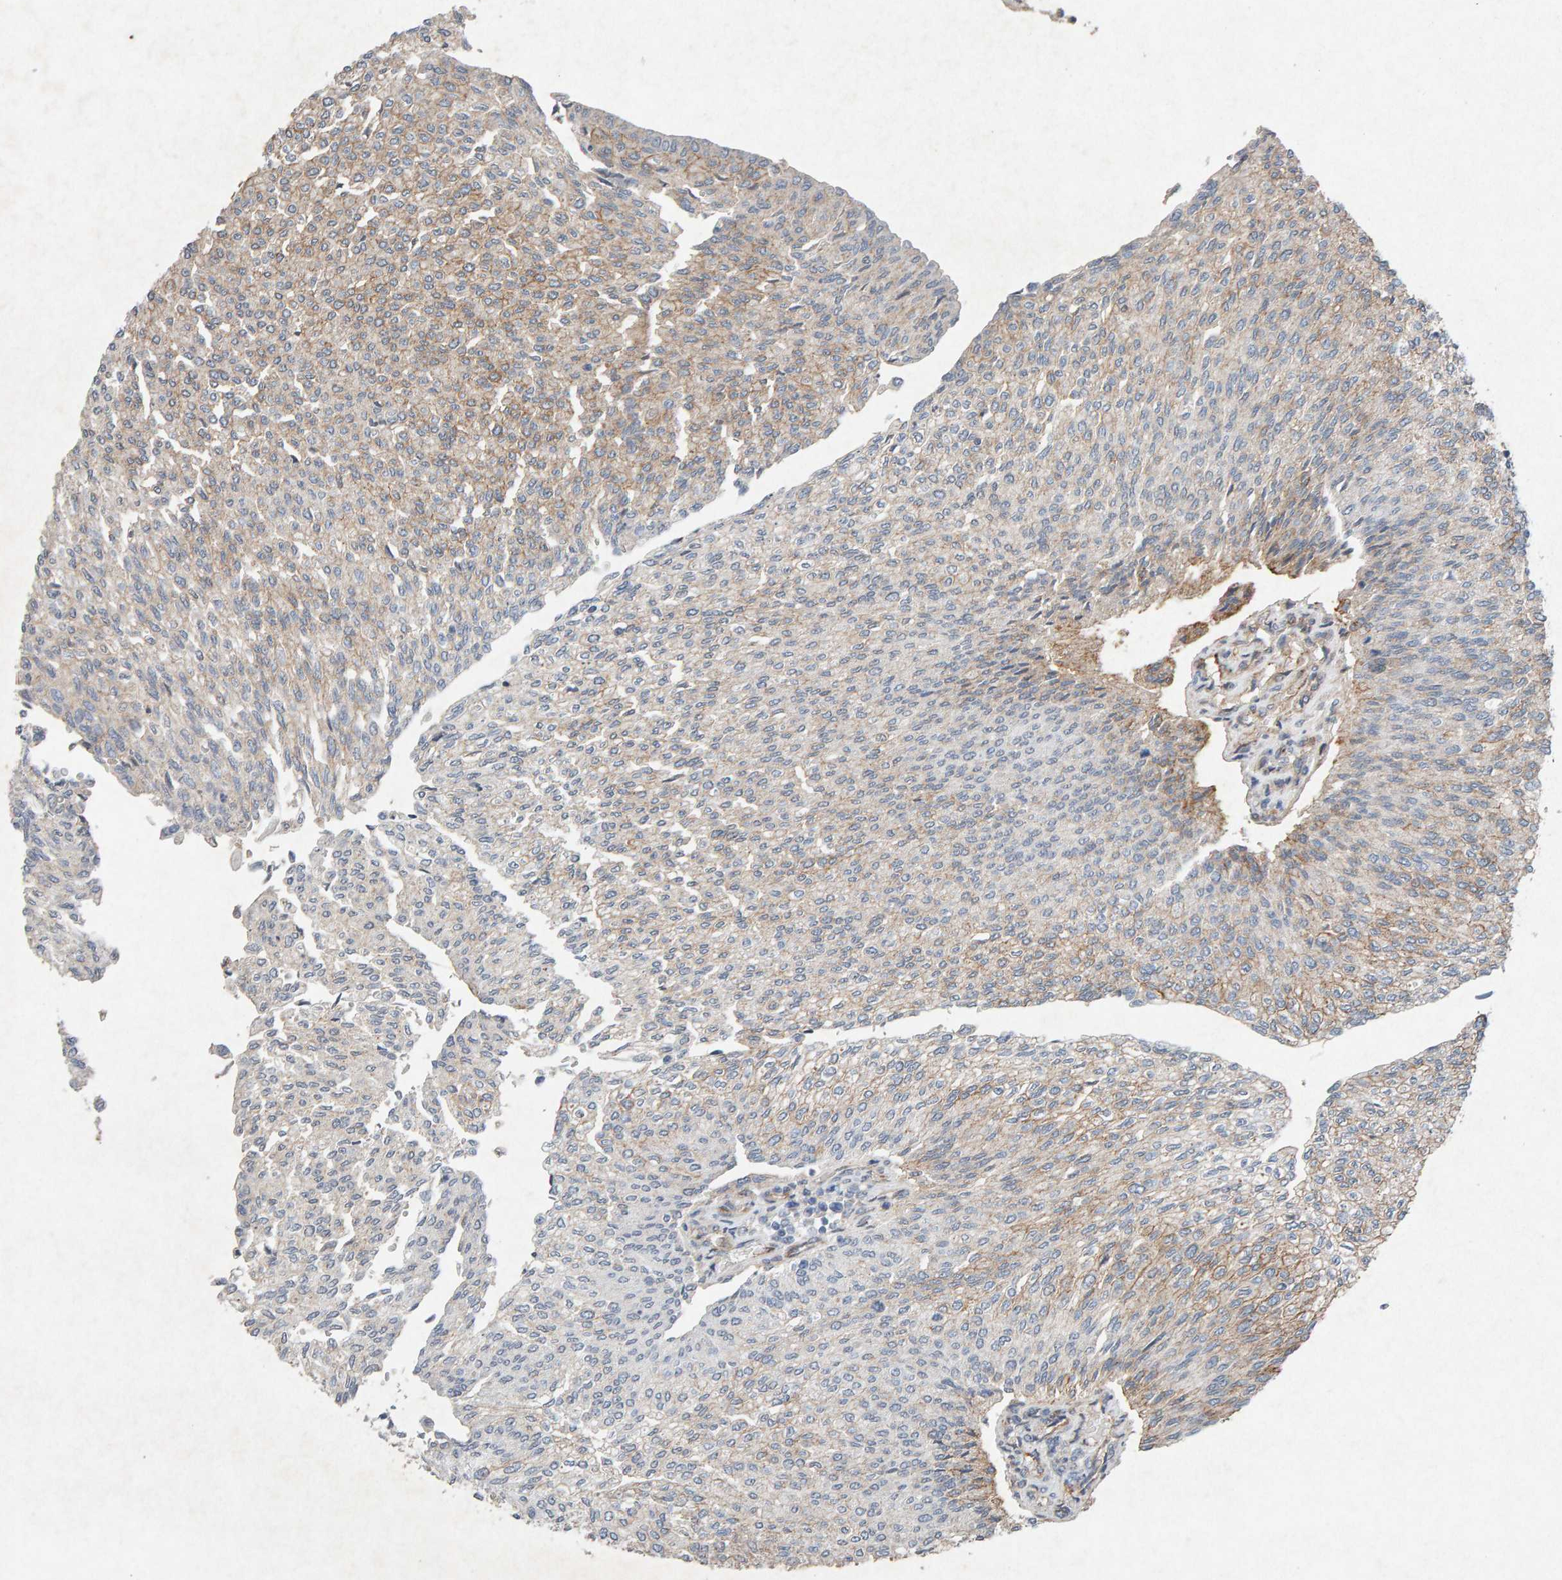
{"staining": {"intensity": "weak", "quantity": "<25%", "location": "cytoplasmic/membranous"}, "tissue": "urothelial cancer", "cell_type": "Tumor cells", "image_type": "cancer", "snomed": [{"axis": "morphology", "description": "Urothelial carcinoma, Low grade"}, {"axis": "topography", "description": "Urinary bladder"}], "caption": "Low-grade urothelial carcinoma was stained to show a protein in brown. There is no significant expression in tumor cells. Brightfield microscopy of immunohistochemistry stained with DAB (brown) and hematoxylin (blue), captured at high magnification.", "gene": "PTPRM", "patient": {"sex": "female", "age": 79}}